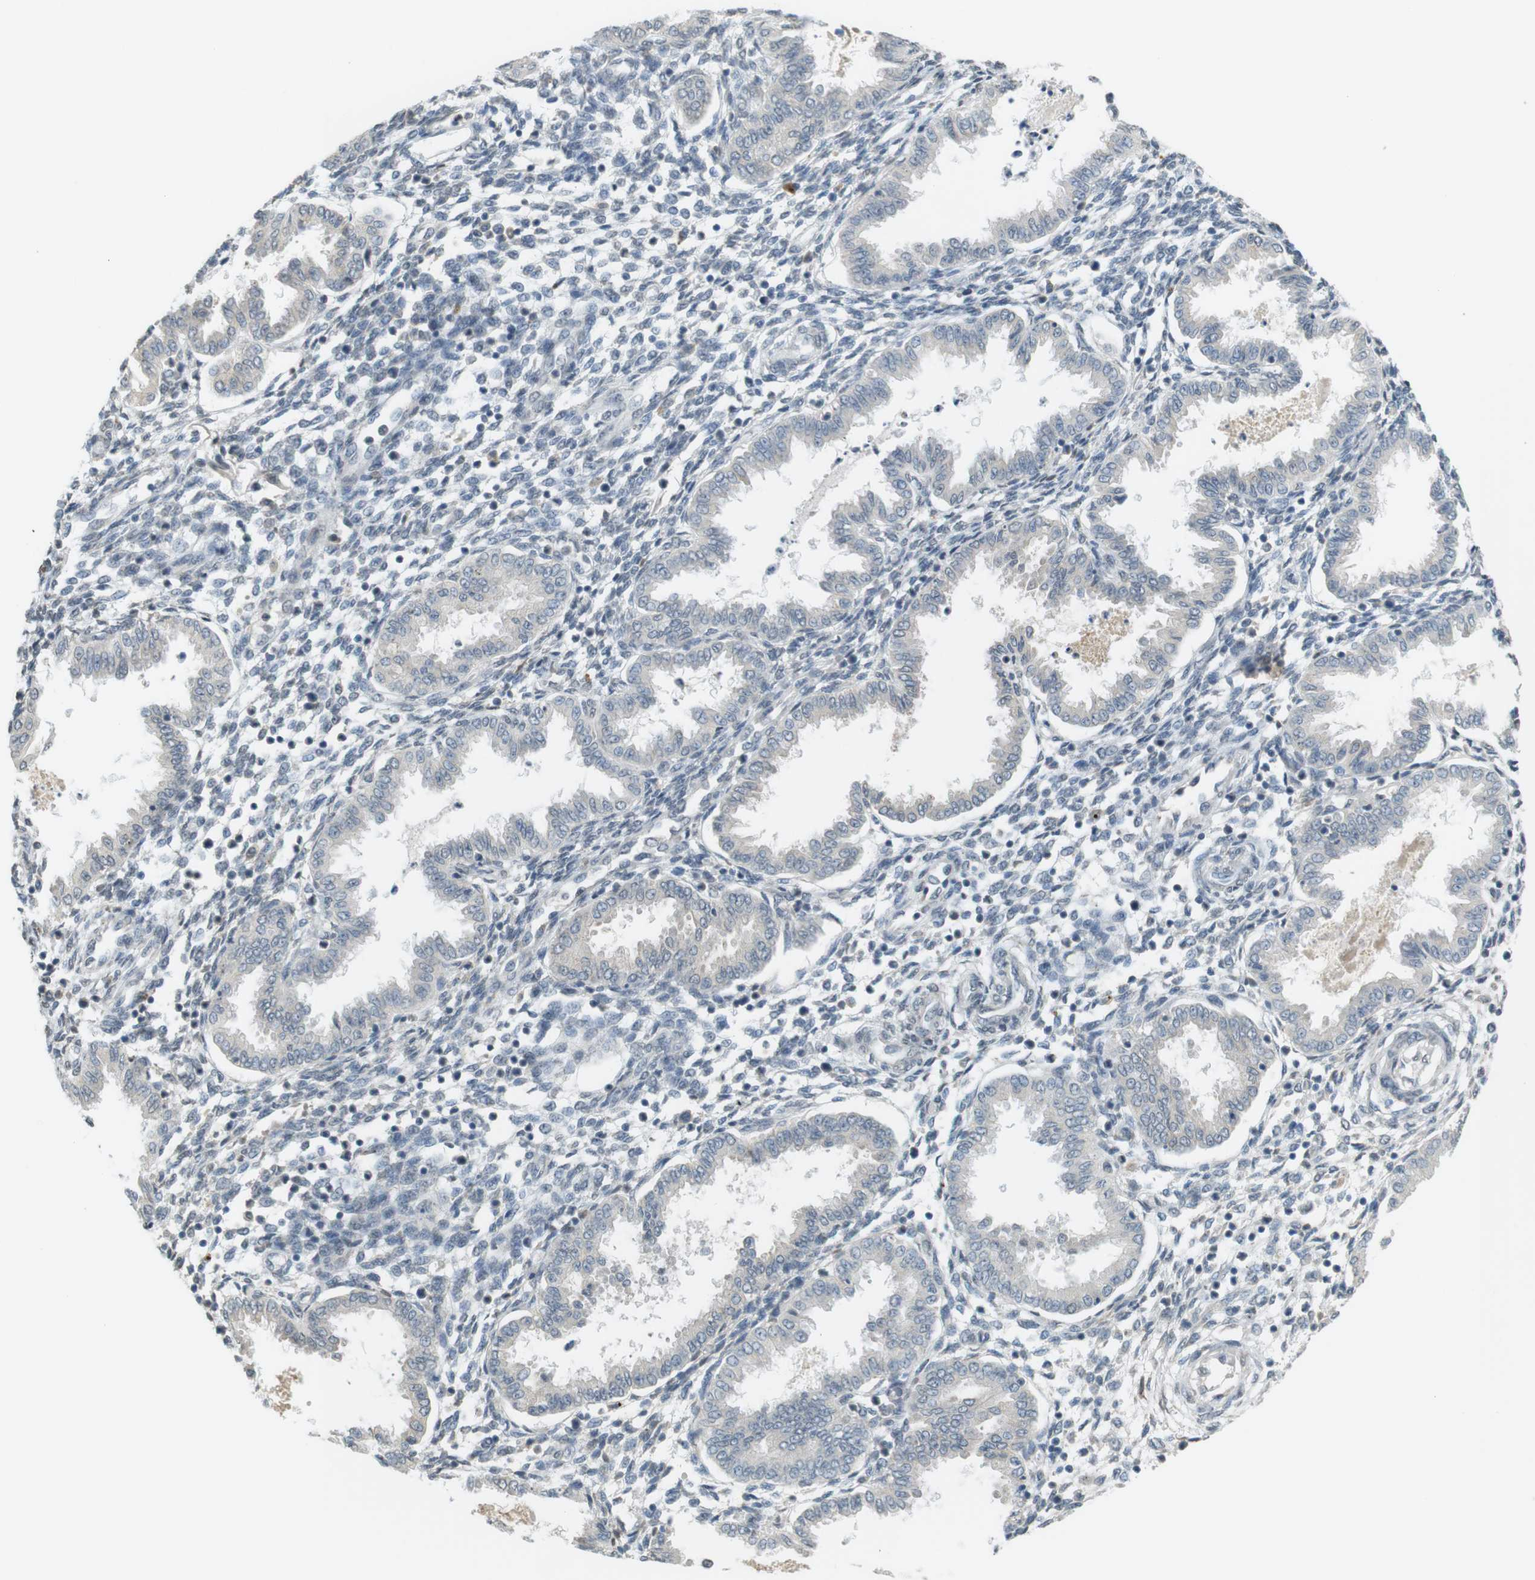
{"staining": {"intensity": "negative", "quantity": "none", "location": "none"}, "tissue": "endometrium", "cell_type": "Cells in endometrial stroma", "image_type": "normal", "snomed": [{"axis": "morphology", "description": "Normal tissue, NOS"}, {"axis": "topography", "description": "Endometrium"}], "caption": "Endometrium stained for a protein using immunohistochemistry exhibits no expression cells in endometrial stroma.", "gene": "FZD10", "patient": {"sex": "female", "age": 33}}